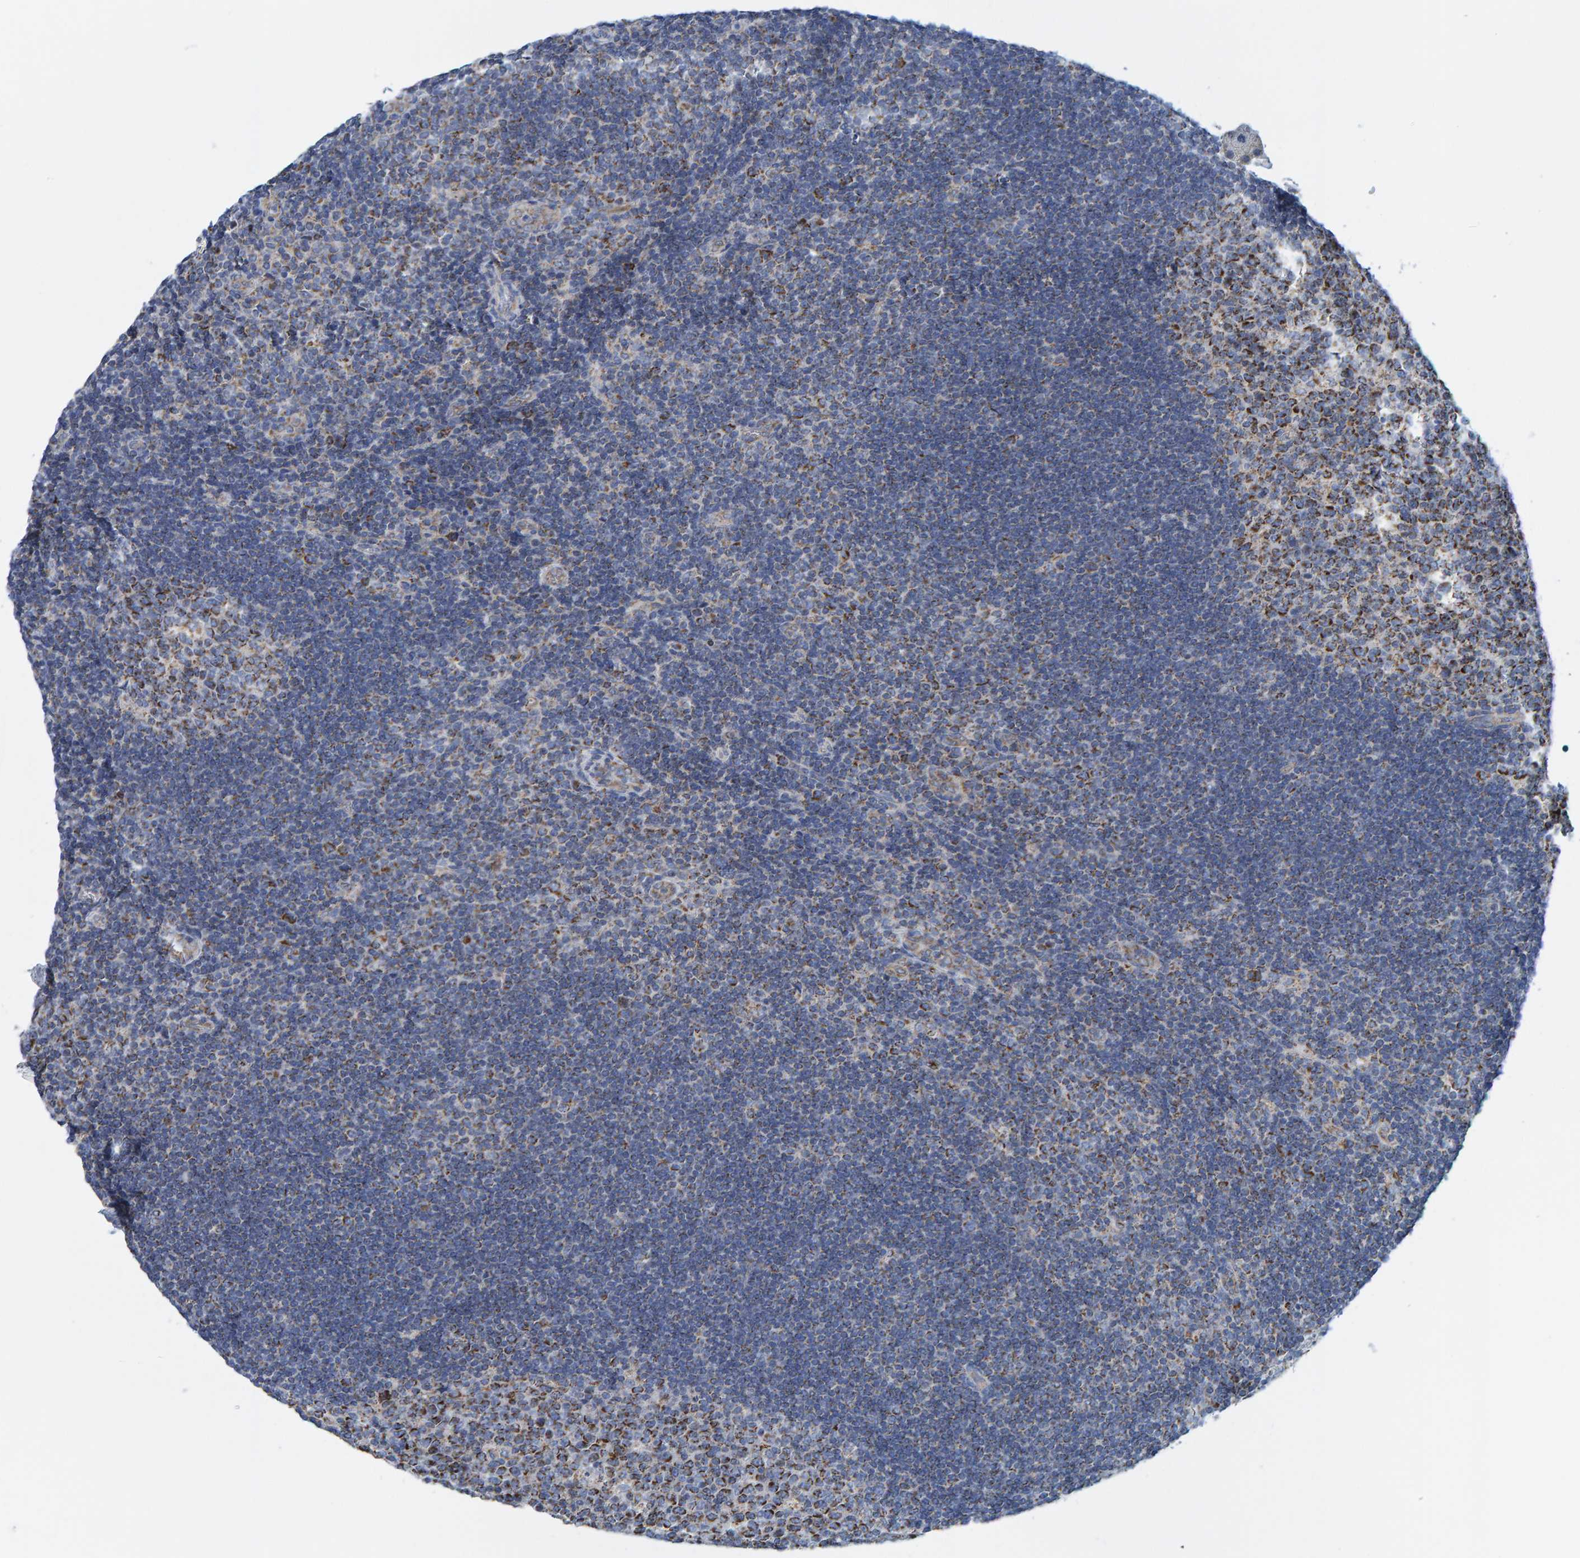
{"staining": {"intensity": "strong", "quantity": "25%-75%", "location": "cytoplasmic/membranous"}, "tissue": "lymph node", "cell_type": "Germinal center cells", "image_type": "normal", "snomed": [{"axis": "morphology", "description": "Normal tissue, NOS"}, {"axis": "topography", "description": "Lymph node"}, {"axis": "topography", "description": "Salivary gland"}], "caption": "This micrograph reveals IHC staining of normal lymph node, with high strong cytoplasmic/membranous positivity in approximately 25%-75% of germinal center cells.", "gene": "MRPS7", "patient": {"sex": "male", "age": 8}}